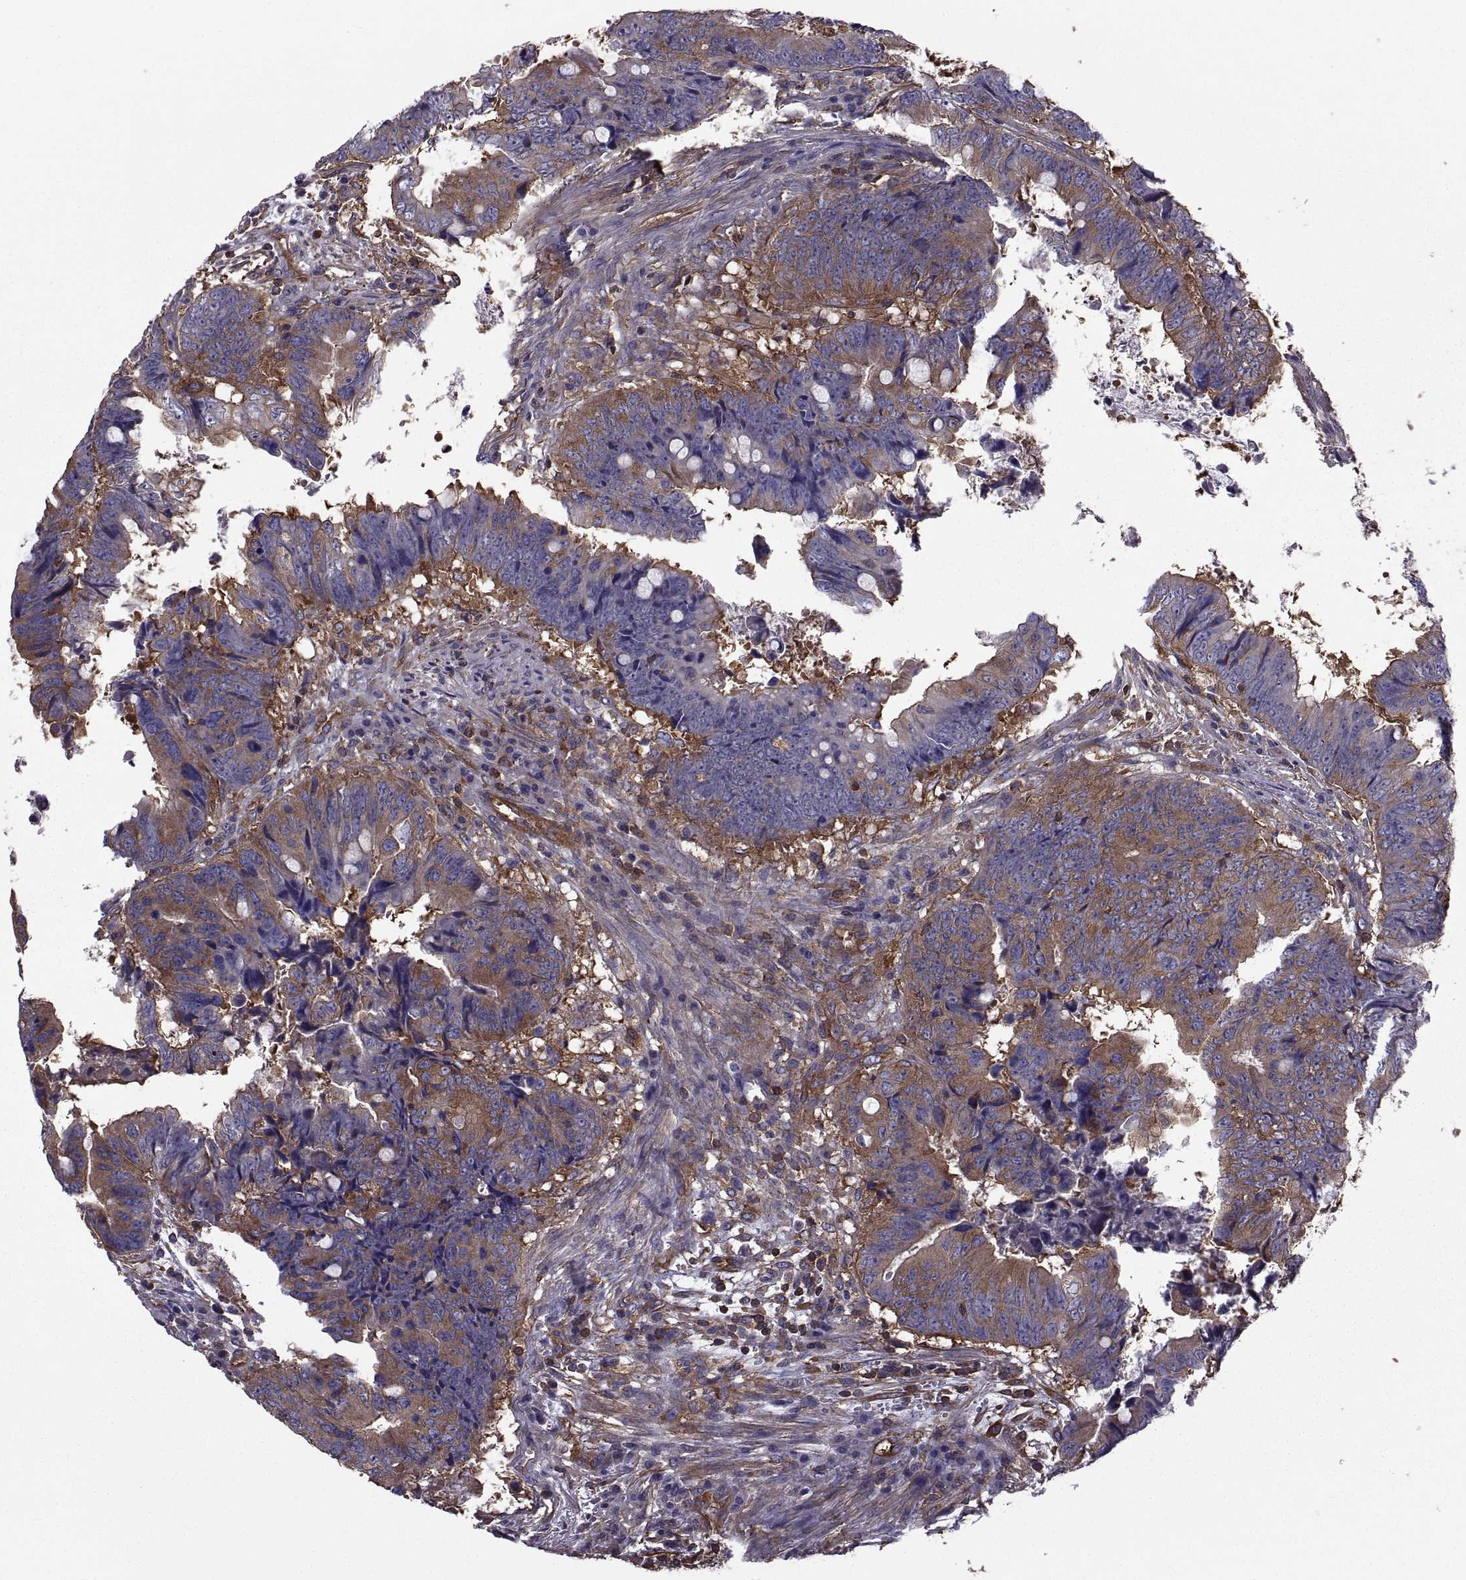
{"staining": {"intensity": "strong", "quantity": "<25%", "location": "cytoplasmic/membranous"}, "tissue": "colorectal cancer", "cell_type": "Tumor cells", "image_type": "cancer", "snomed": [{"axis": "morphology", "description": "Adenocarcinoma, NOS"}, {"axis": "topography", "description": "Colon"}], "caption": "Tumor cells display strong cytoplasmic/membranous positivity in about <25% of cells in colorectal cancer. The staining is performed using DAB brown chromogen to label protein expression. The nuclei are counter-stained blue using hematoxylin.", "gene": "MYH9", "patient": {"sex": "female", "age": 82}}